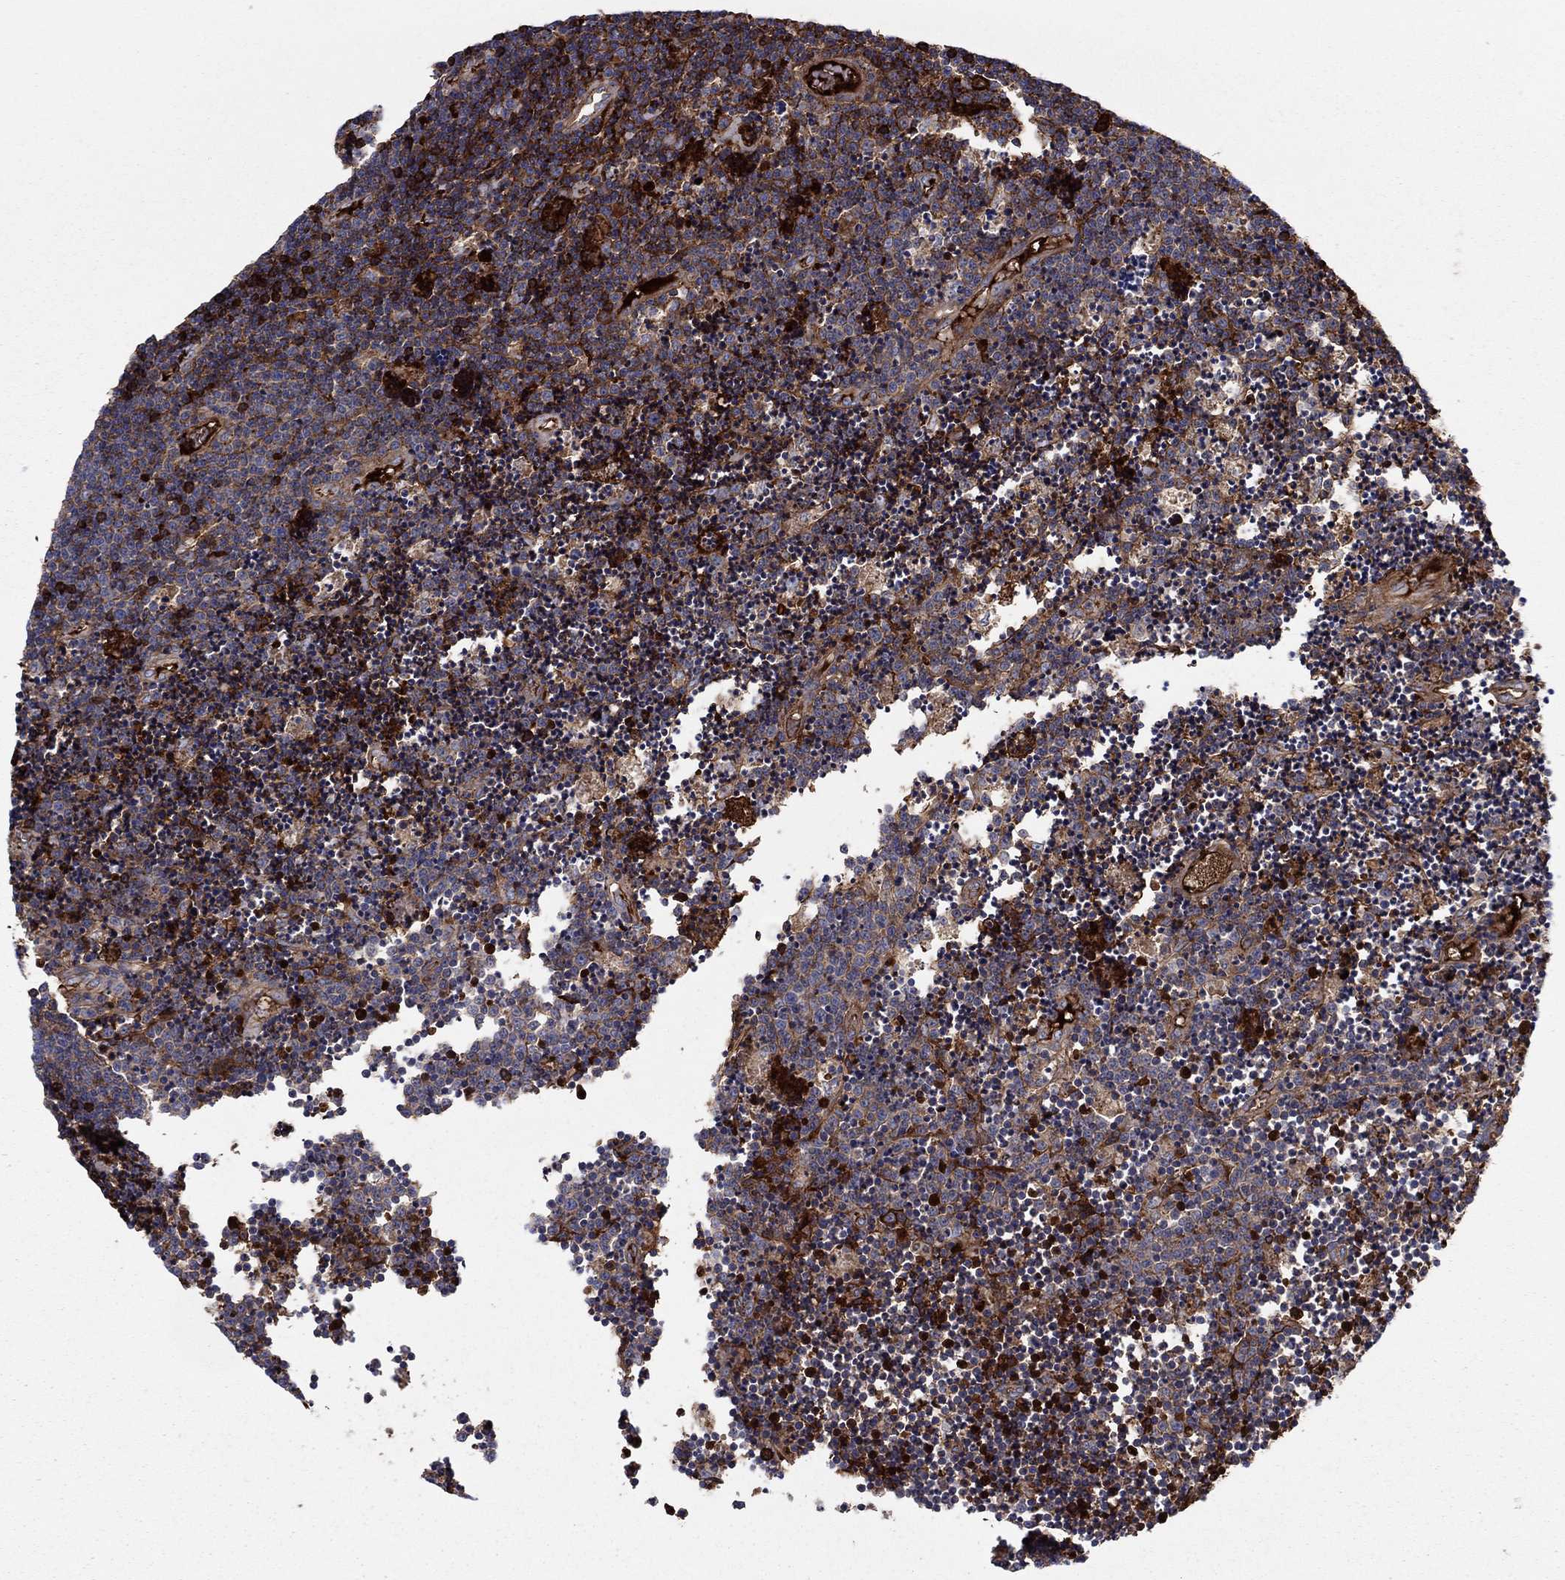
{"staining": {"intensity": "strong", "quantity": "<25%", "location": "cytoplasmic/membranous"}, "tissue": "lymphoma", "cell_type": "Tumor cells", "image_type": "cancer", "snomed": [{"axis": "morphology", "description": "Malignant lymphoma, non-Hodgkin's type, Low grade"}, {"axis": "topography", "description": "Brain"}], "caption": "IHC histopathology image of neoplastic tissue: human low-grade malignant lymphoma, non-Hodgkin's type stained using immunohistochemistry demonstrates medium levels of strong protein expression localized specifically in the cytoplasmic/membranous of tumor cells, appearing as a cytoplasmic/membranous brown color.", "gene": "HPX", "patient": {"sex": "female", "age": 66}}